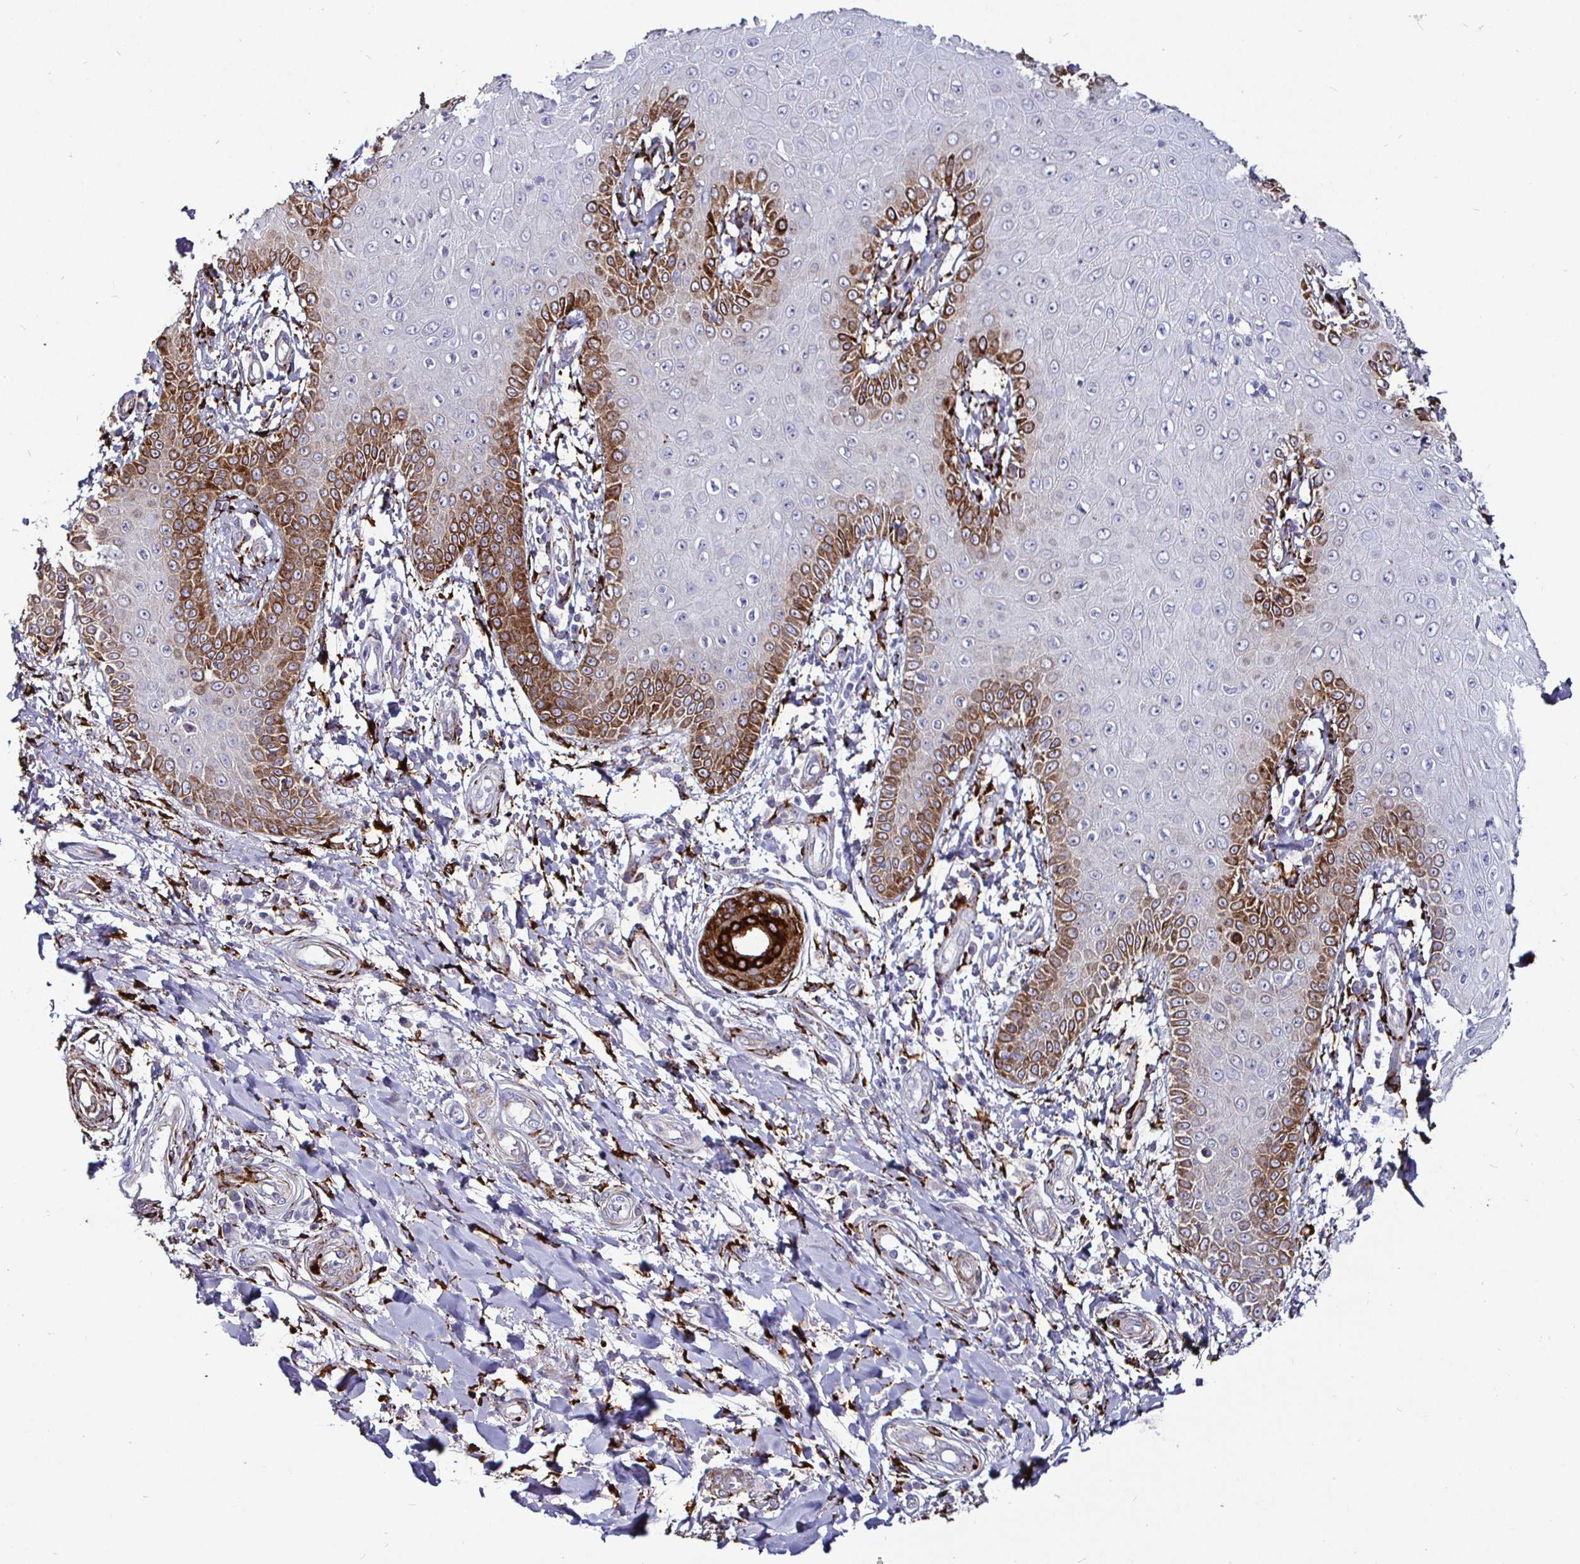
{"staining": {"intensity": "moderate", "quantity": "25%-75%", "location": "cytoplasmic/membranous"}, "tissue": "skin cancer", "cell_type": "Tumor cells", "image_type": "cancer", "snomed": [{"axis": "morphology", "description": "Squamous cell carcinoma, NOS"}, {"axis": "topography", "description": "Skin"}], "caption": "Human squamous cell carcinoma (skin) stained for a protein (brown) reveals moderate cytoplasmic/membranous positive positivity in about 25%-75% of tumor cells.", "gene": "P4HA2", "patient": {"sex": "male", "age": 70}}